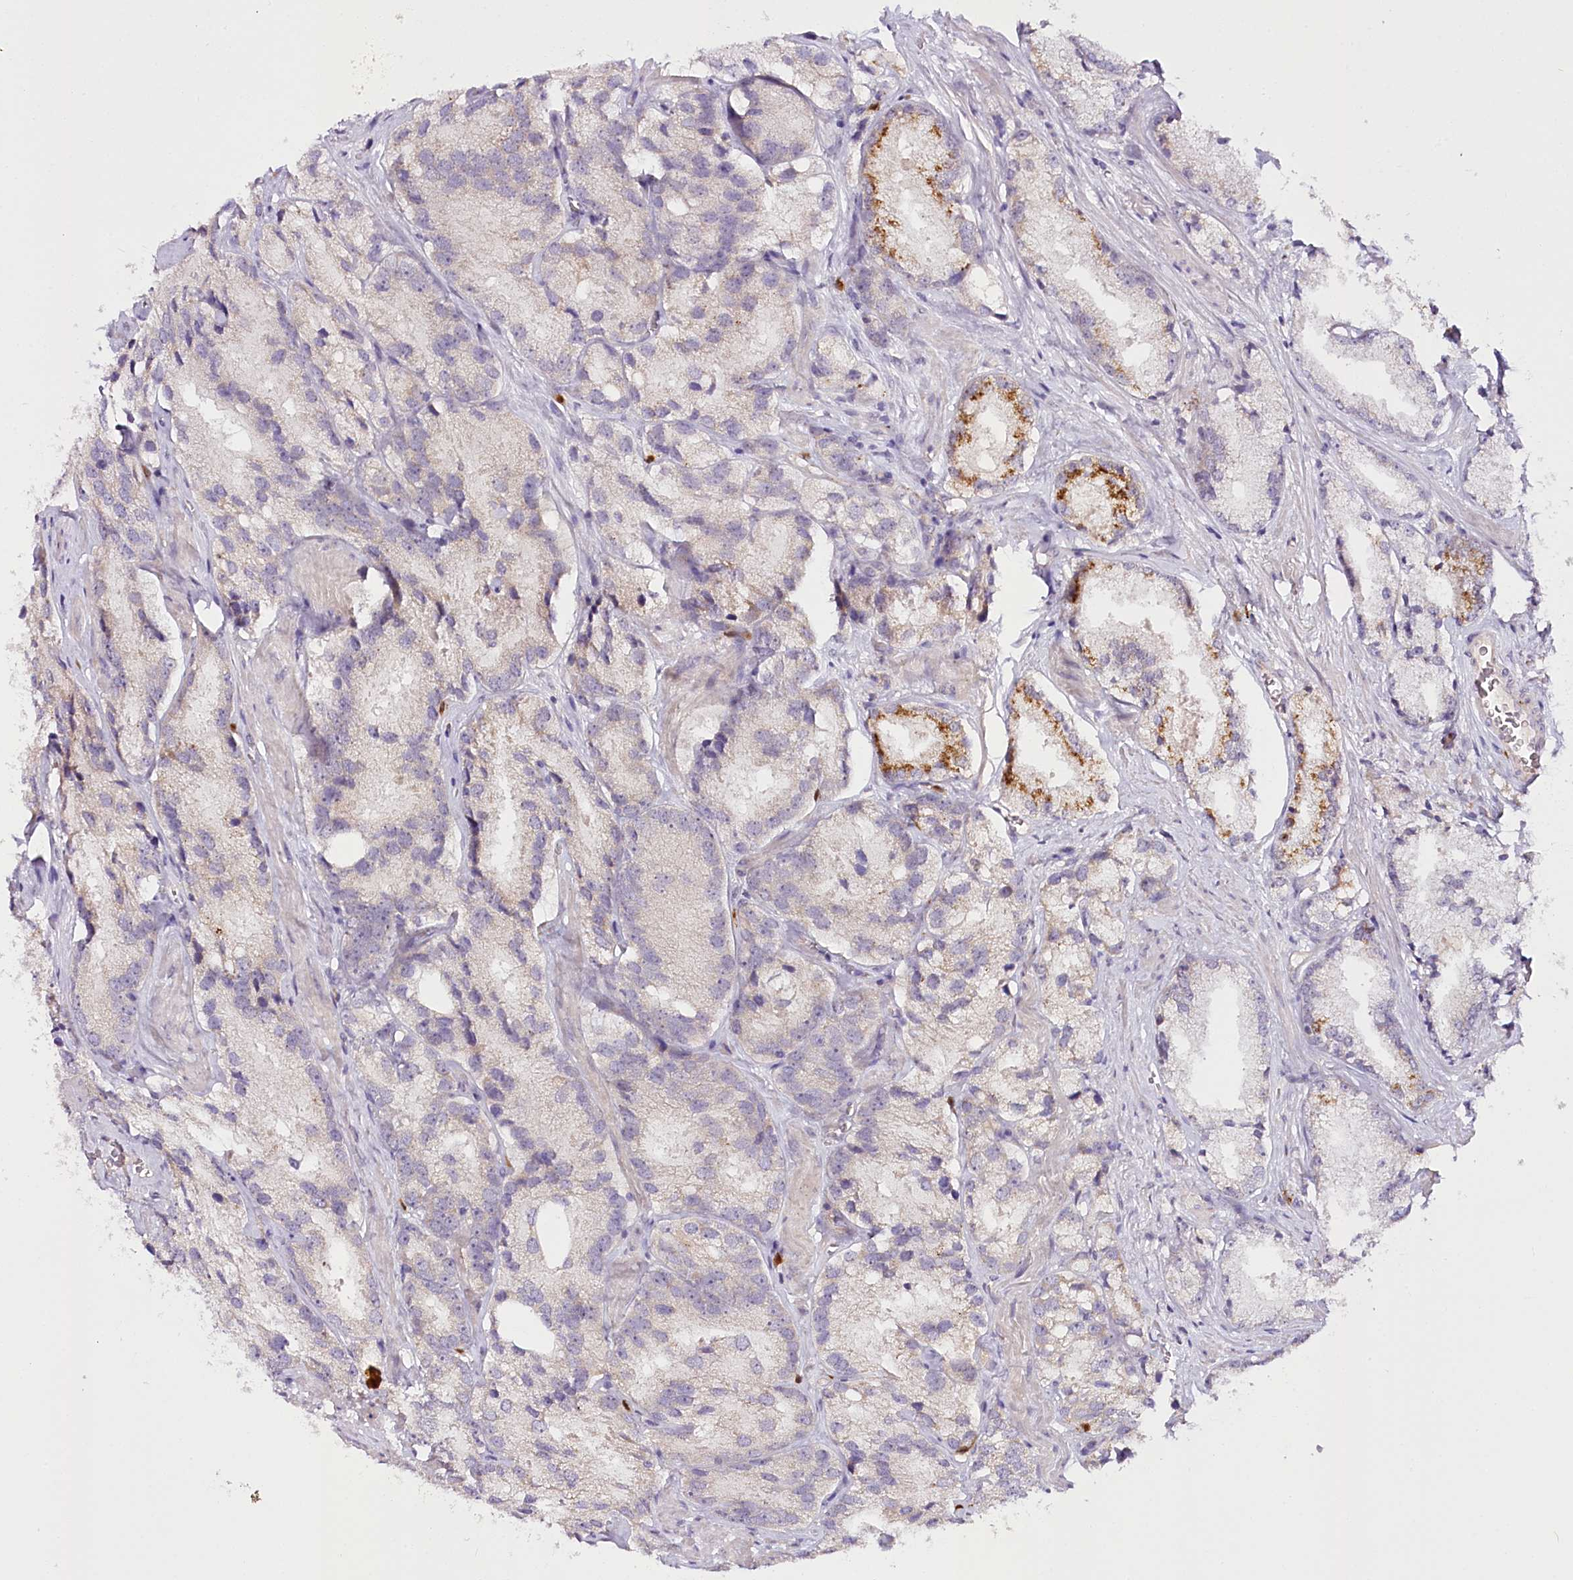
{"staining": {"intensity": "moderate", "quantity": "<25%", "location": "cytoplasmic/membranous"}, "tissue": "prostate cancer", "cell_type": "Tumor cells", "image_type": "cancer", "snomed": [{"axis": "morphology", "description": "Adenocarcinoma, High grade"}, {"axis": "topography", "description": "Prostate"}], "caption": "Moderate cytoplasmic/membranous protein staining is identified in approximately <25% of tumor cells in prostate adenocarcinoma (high-grade).", "gene": "VWA5A", "patient": {"sex": "male", "age": 66}}